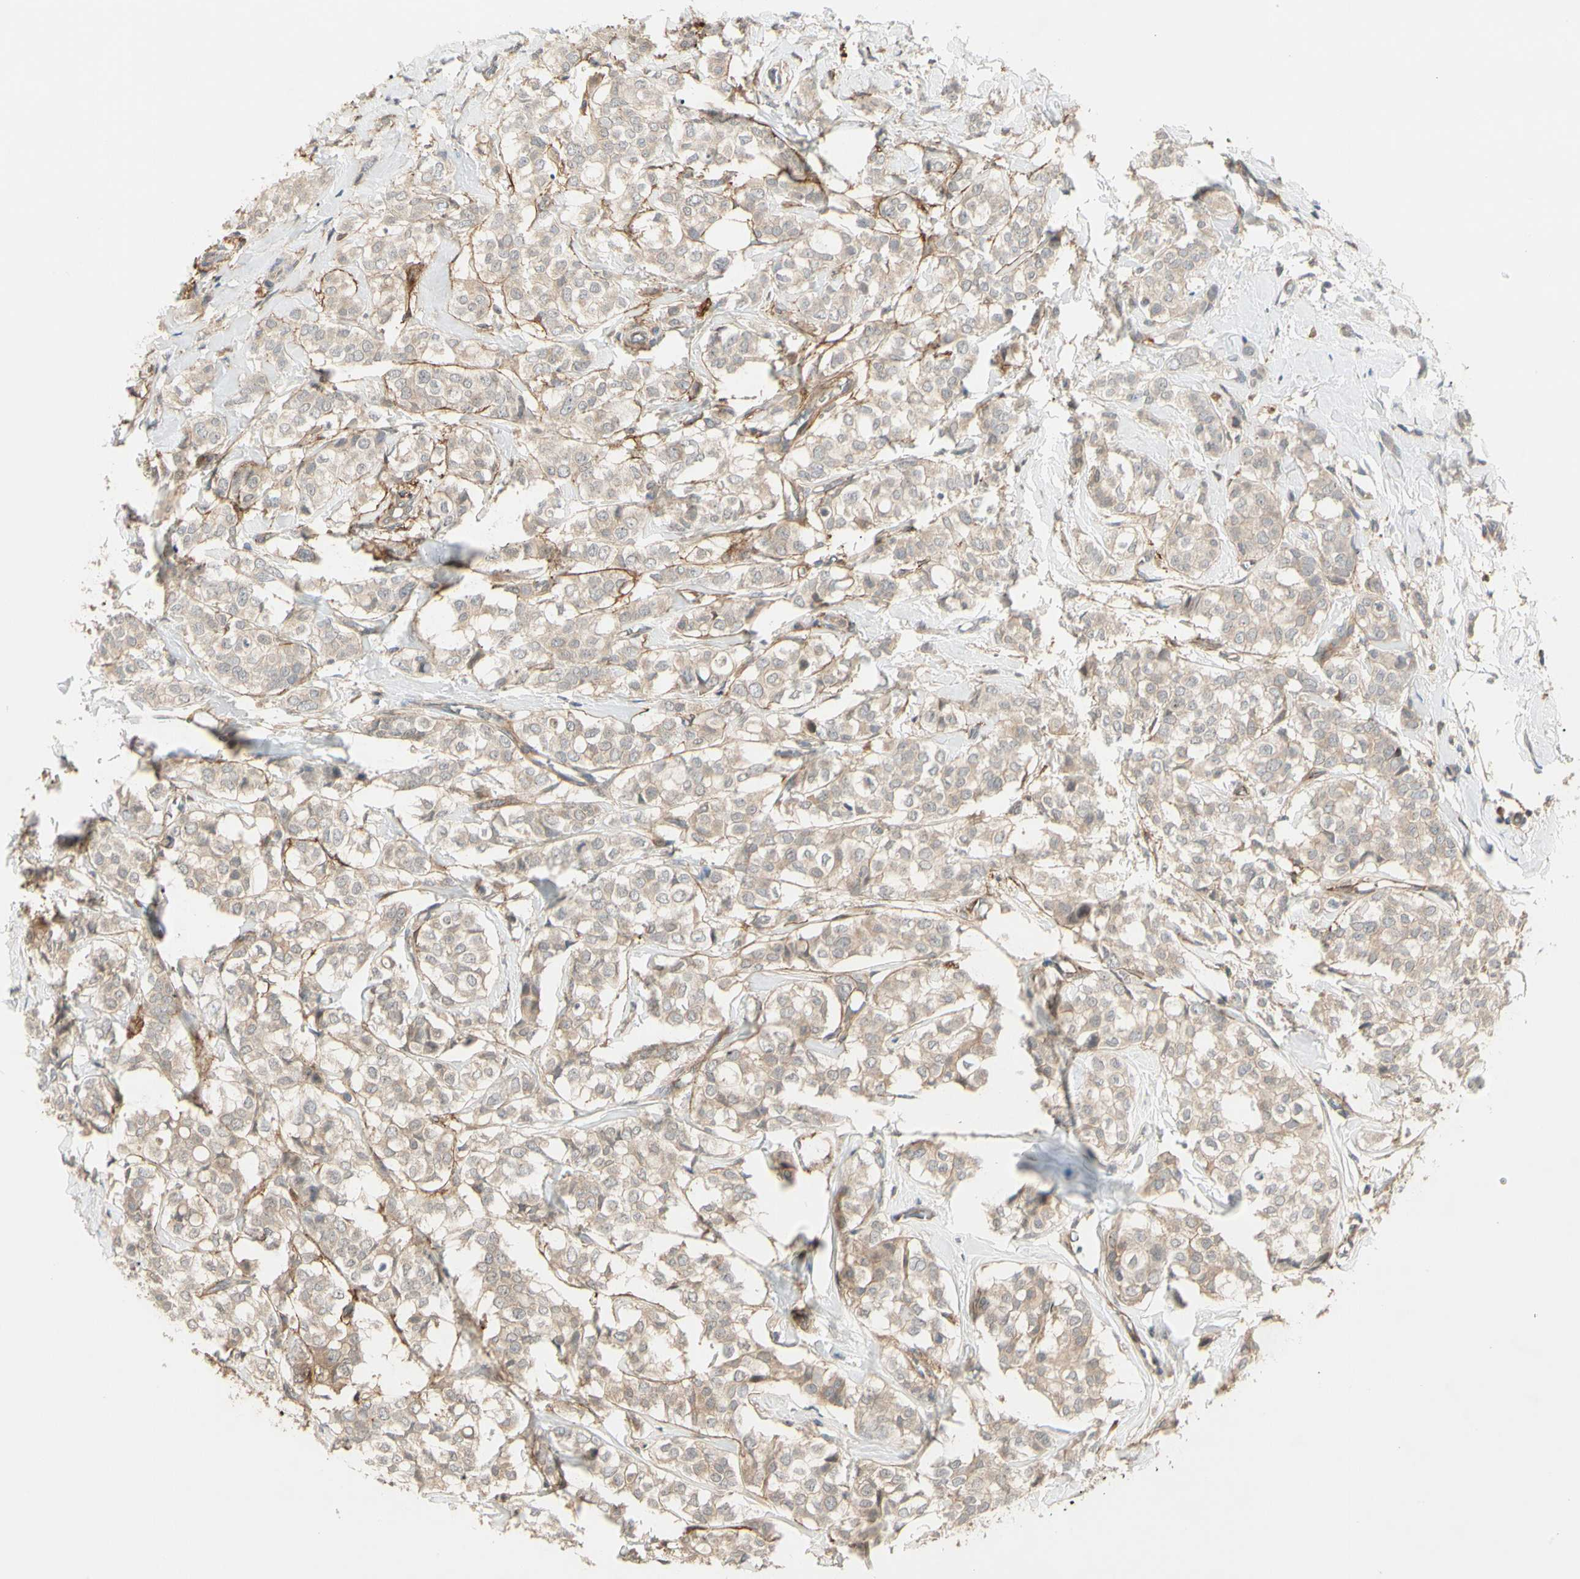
{"staining": {"intensity": "moderate", "quantity": ">75%", "location": "cytoplasmic/membranous"}, "tissue": "breast cancer", "cell_type": "Tumor cells", "image_type": "cancer", "snomed": [{"axis": "morphology", "description": "Lobular carcinoma"}, {"axis": "topography", "description": "Breast"}], "caption": "DAB immunohistochemical staining of human breast lobular carcinoma shows moderate cytoplasmic/membranous protein expression in about >75% of tumor cells.", "gene": "F2R", "patient": {"sex": "female", "age": 60}}